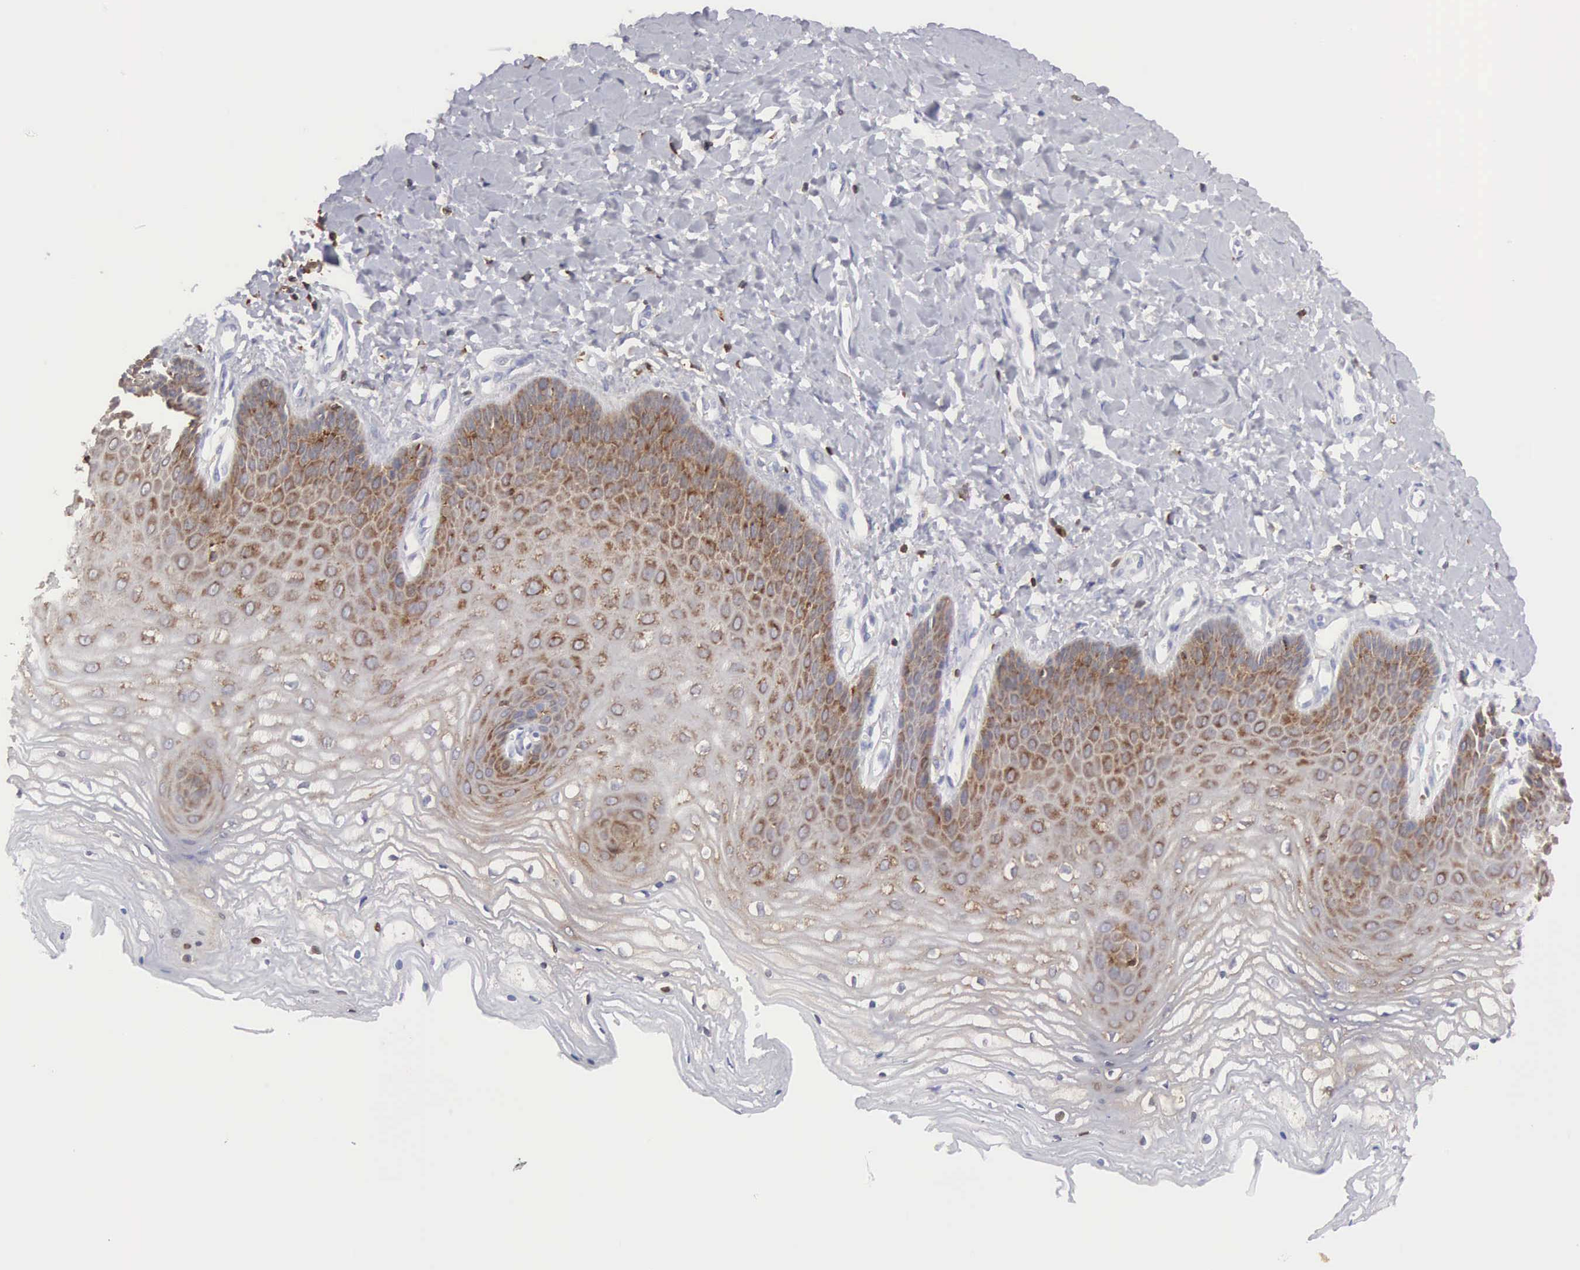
{"staining": {"intensity": "moderate", "quantity": "25%-75%", "location": "cytoplasmic/membranous"}, "tissue": "vagina", "cell_type": "Squamous epithelial cells", "image_type": "normal", "snomed": [{"axis": "morphology", "description": "Normal tissue, NOS"}, {"axis": "topography", "description": "Vagina"}], "caption": "Immunohistochemical staining of unremarkable vagina reveals medium levels of moderate cytoplasmic/membranous expression in about 25%-75% of squamous epithelial cells. (IHC, brightfield microscopy, high magnification).", "gene": "ENSG00000285304", "patient": {"sex": "female", "age": 68}}